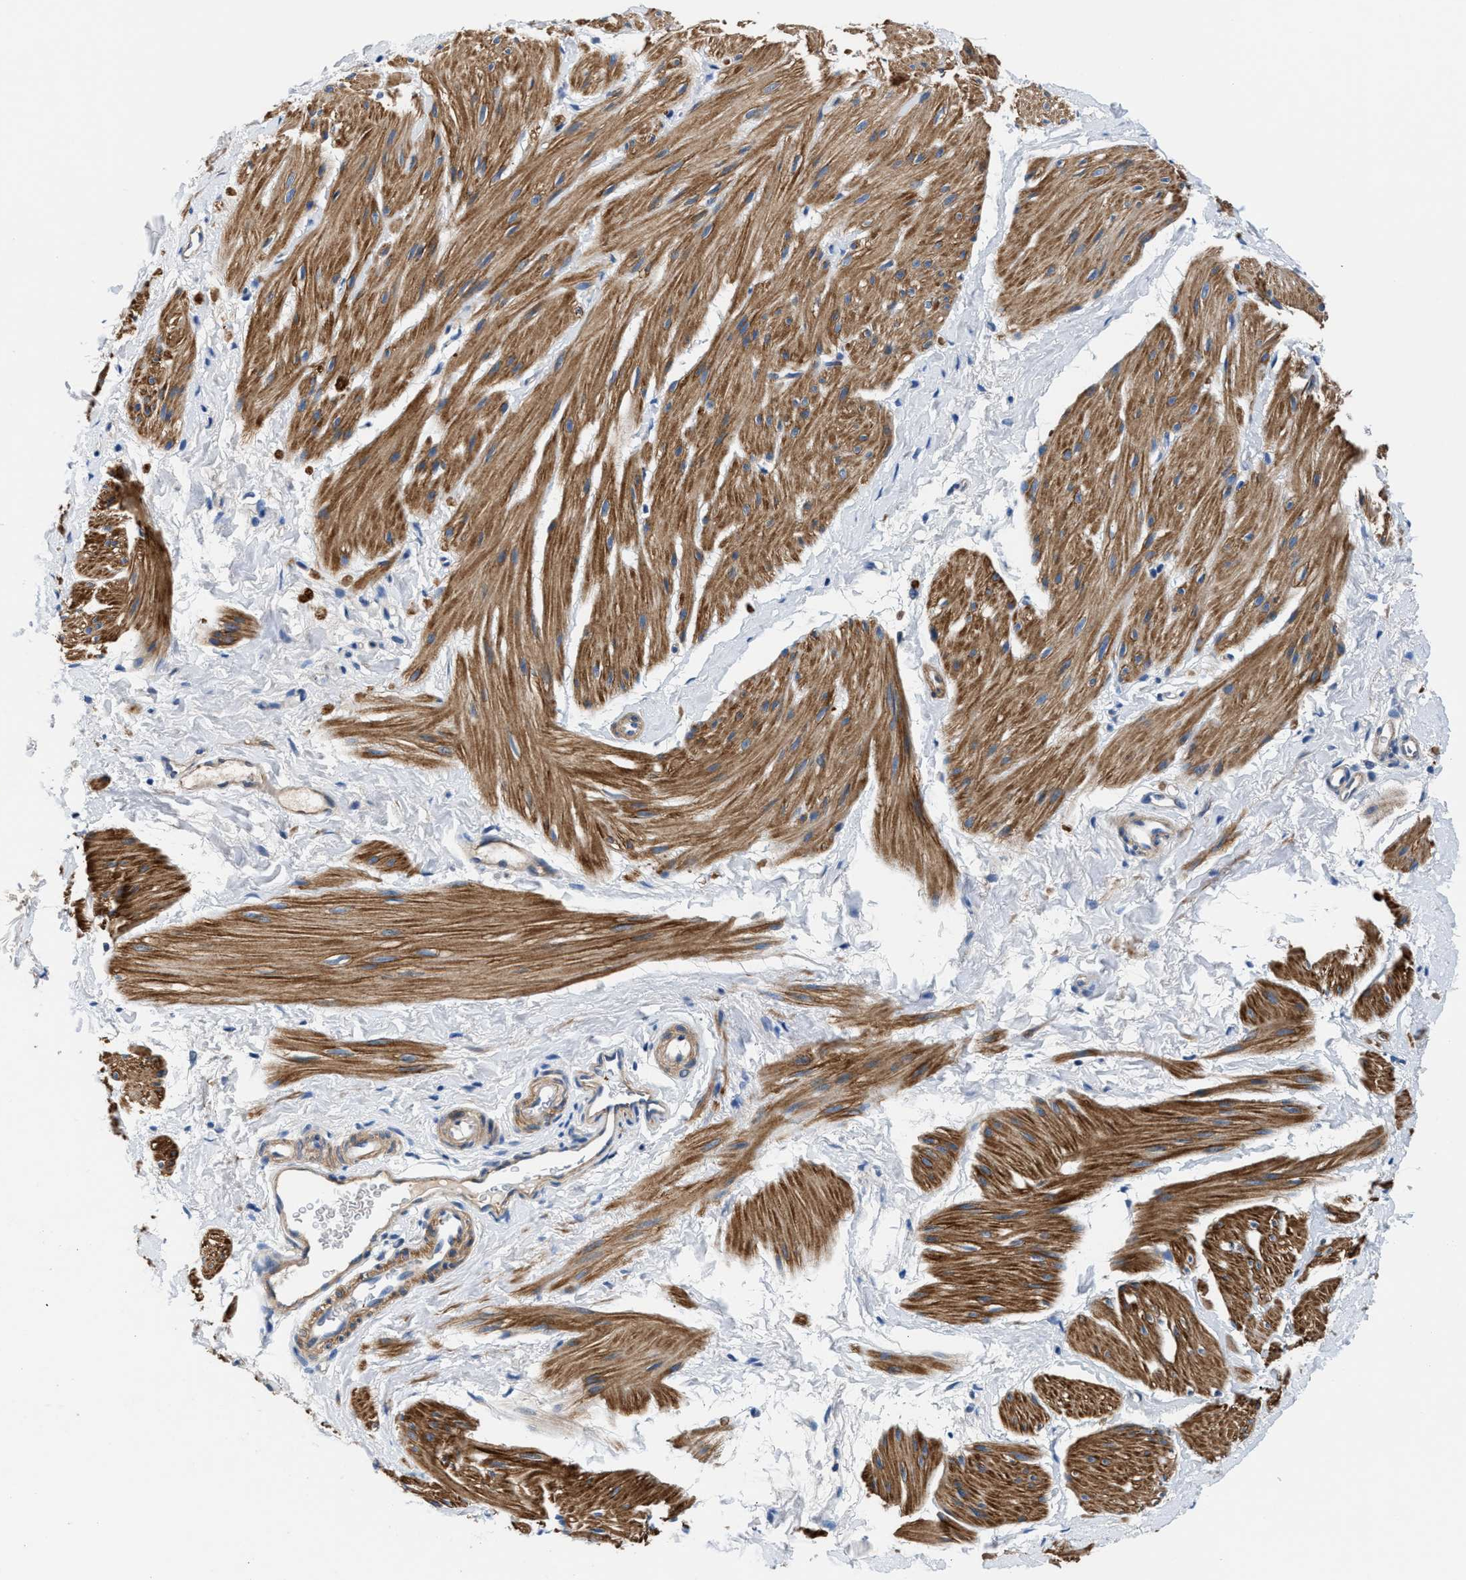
{"staining": {"intensity": "moderate", "quantity": ">75%", "location": "cytoplasmic/membranous"}, "tissue": "smooth muscle", "cell_type": "Smooth muscle cells", "image_type": "normal", "snomed": [{"axis": "morphology", "description": "Normal tissue, NOS"}, {"axis": "topography", "description": "Smooth muscle"}], "caption": "An image showing moderate cytoplasmic/membranous positivity in about >75% of smooth muscle cells in normal smooth muscle, as visualized by brown immunohistochemical staining.", "gene": "PARG", "patient": {"sex": "male", "age": 16}}